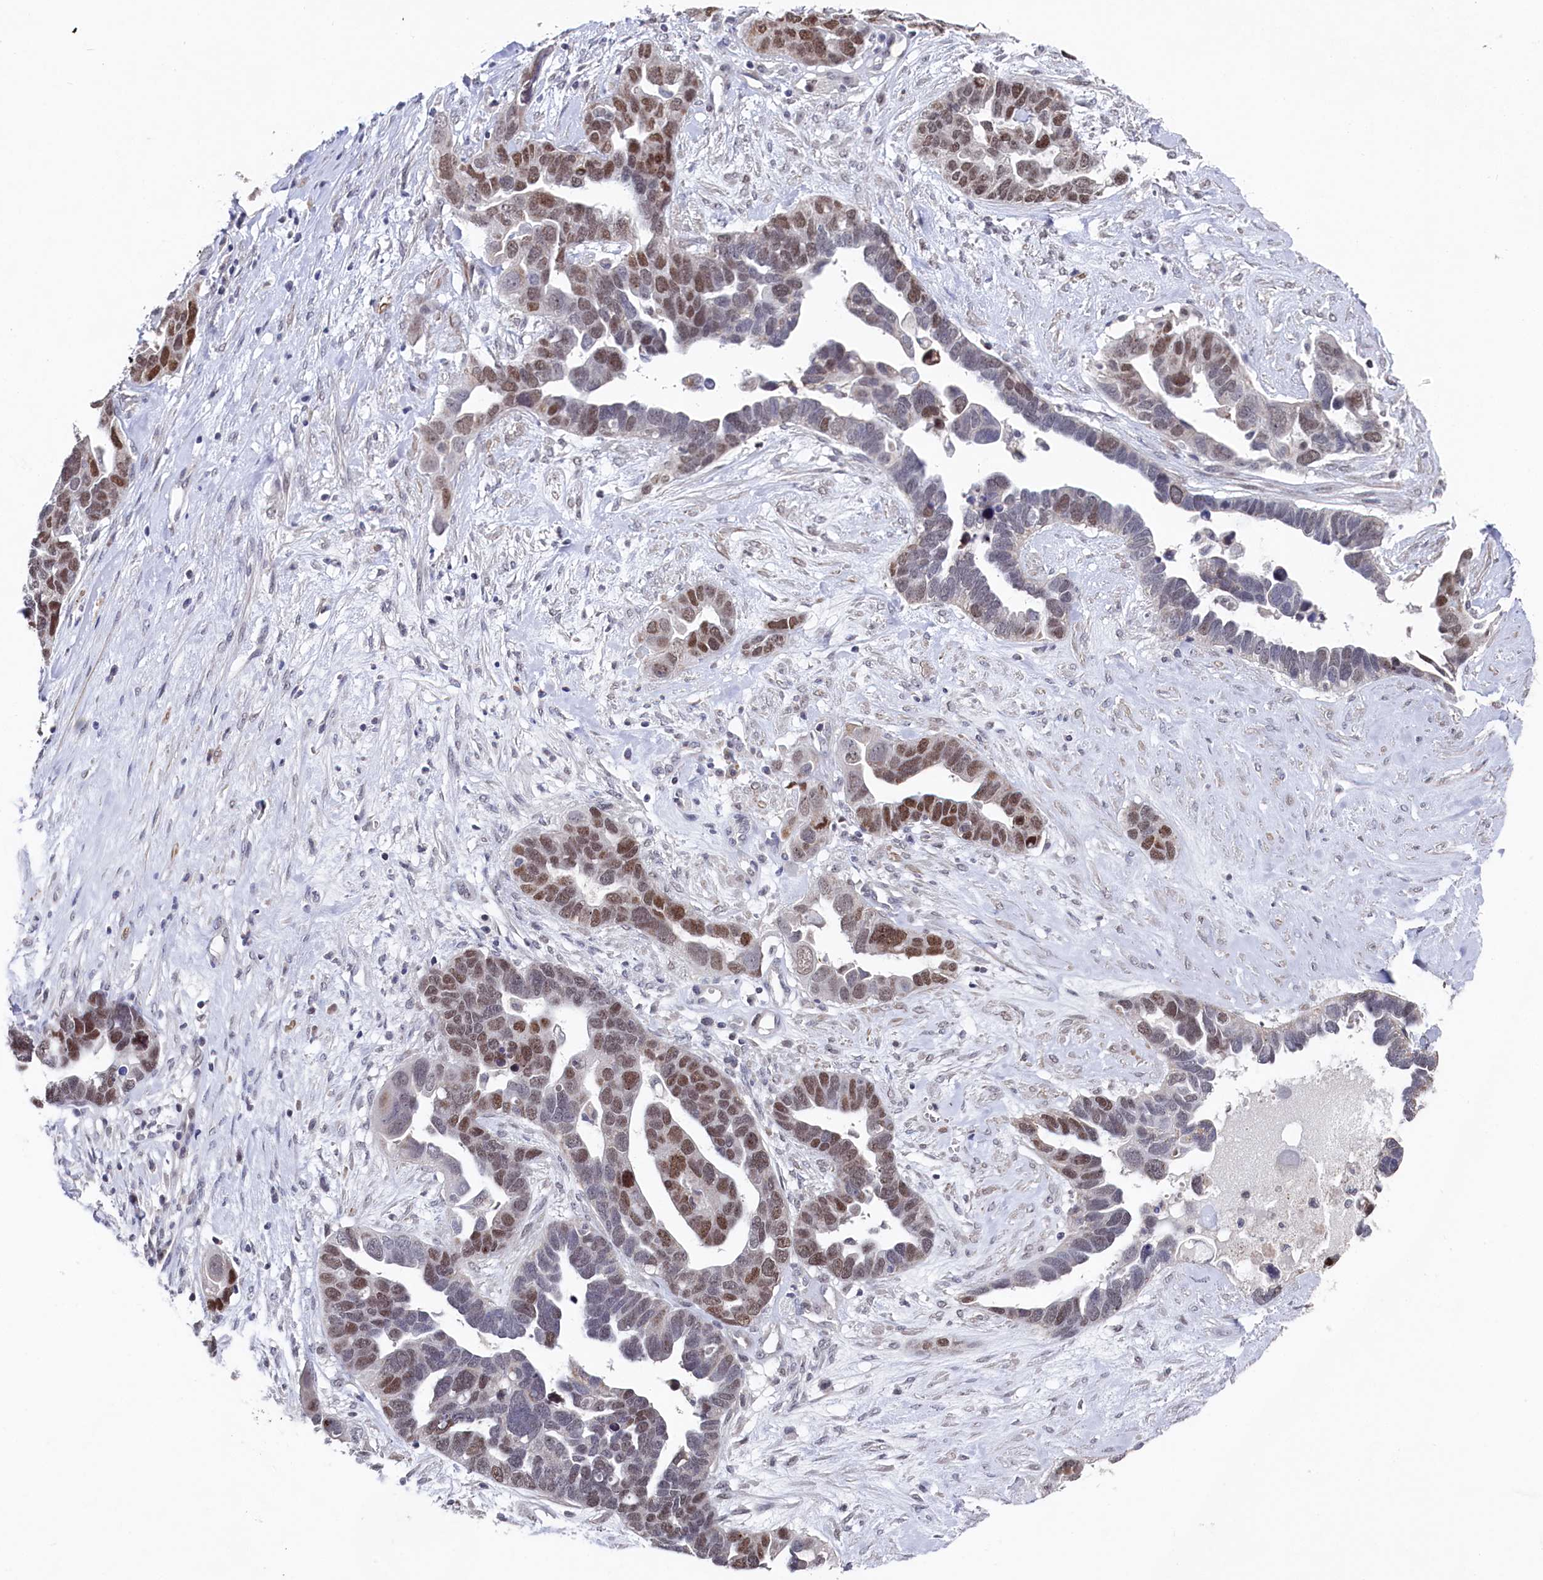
{"staining": {"intensity": "moderate", "quantity": "25%-75%", "location": "nuclear"}, "tissue": "ovarian cancer", "cell_type": "Tumor cells", "image_type": "cancer", "snomed": [{"axis": "morphology", "description": "Cystadenocarcinoma, serous, NOS"}, {"axis": "topography", "description": "Ovary"}], "caption": "Immunohistochemical staining of human ovarian serous cystadenocarcinoma reveals medium levels of moderate nuclear staining in about 25%-75% of tumor cells.", "gene": "TIGD4", "patient": {"sex": "female", "age": 54}}